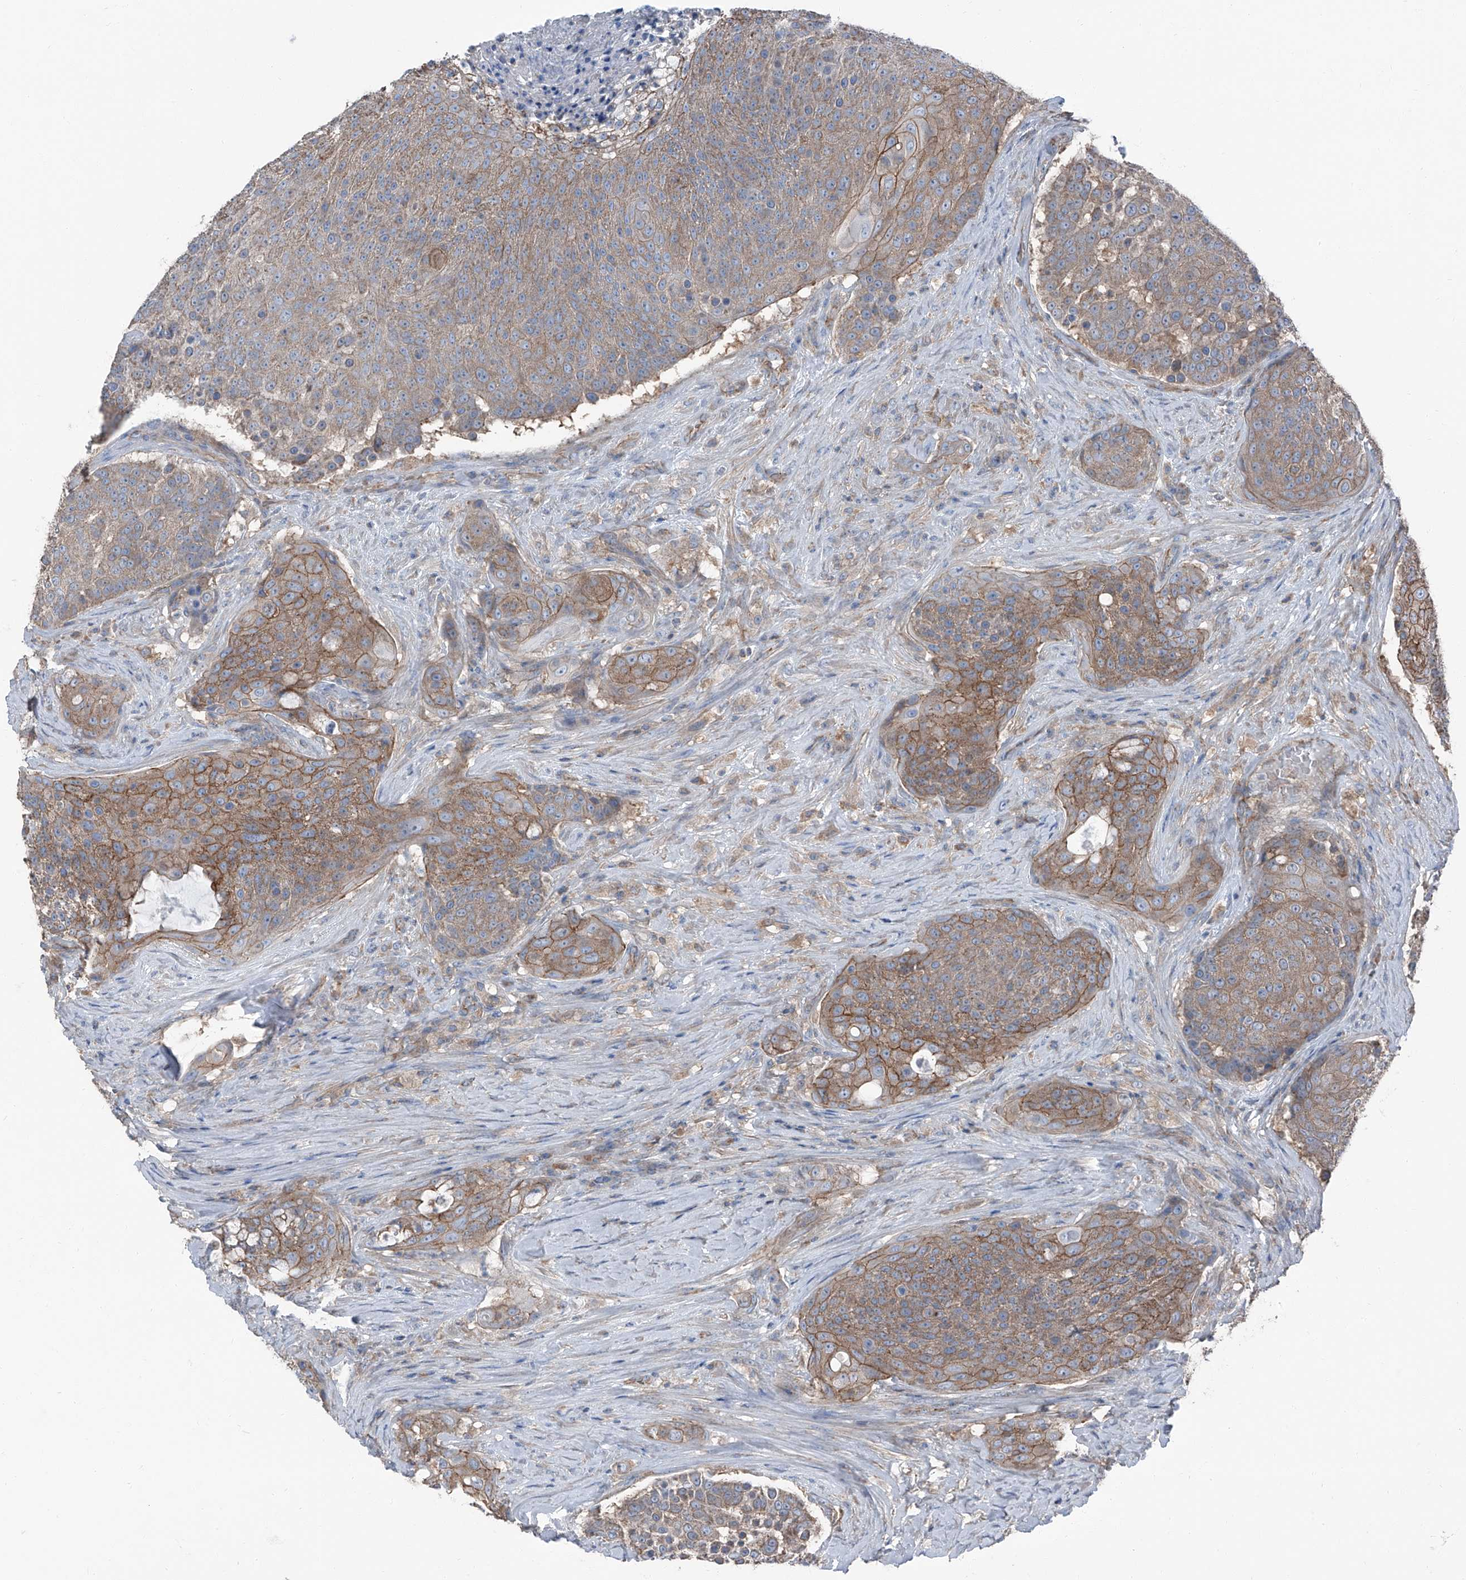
{"staining": {"intensity": "moderate", "quantity": "25%-75%", "location": "cytoplasmic/membranous"}, "tissue": "urothelial cancer", "cell_type": "Tumor cells", "image_type": "cancer", "snomed": [{"axis": "morphology", "description": "Urothelial carcinoma, High grade"}, {"axis": "topography", "description": "Urinary bladder"}], "caption": "Human urothelial cancer stained with a brown dye demonstrates moderate cytoplasmic/membranous positive positivity in approximately 25%-75% of tumor cells.", "gene": "GPR142", "patient": {"sex": "female", "age": 63}}